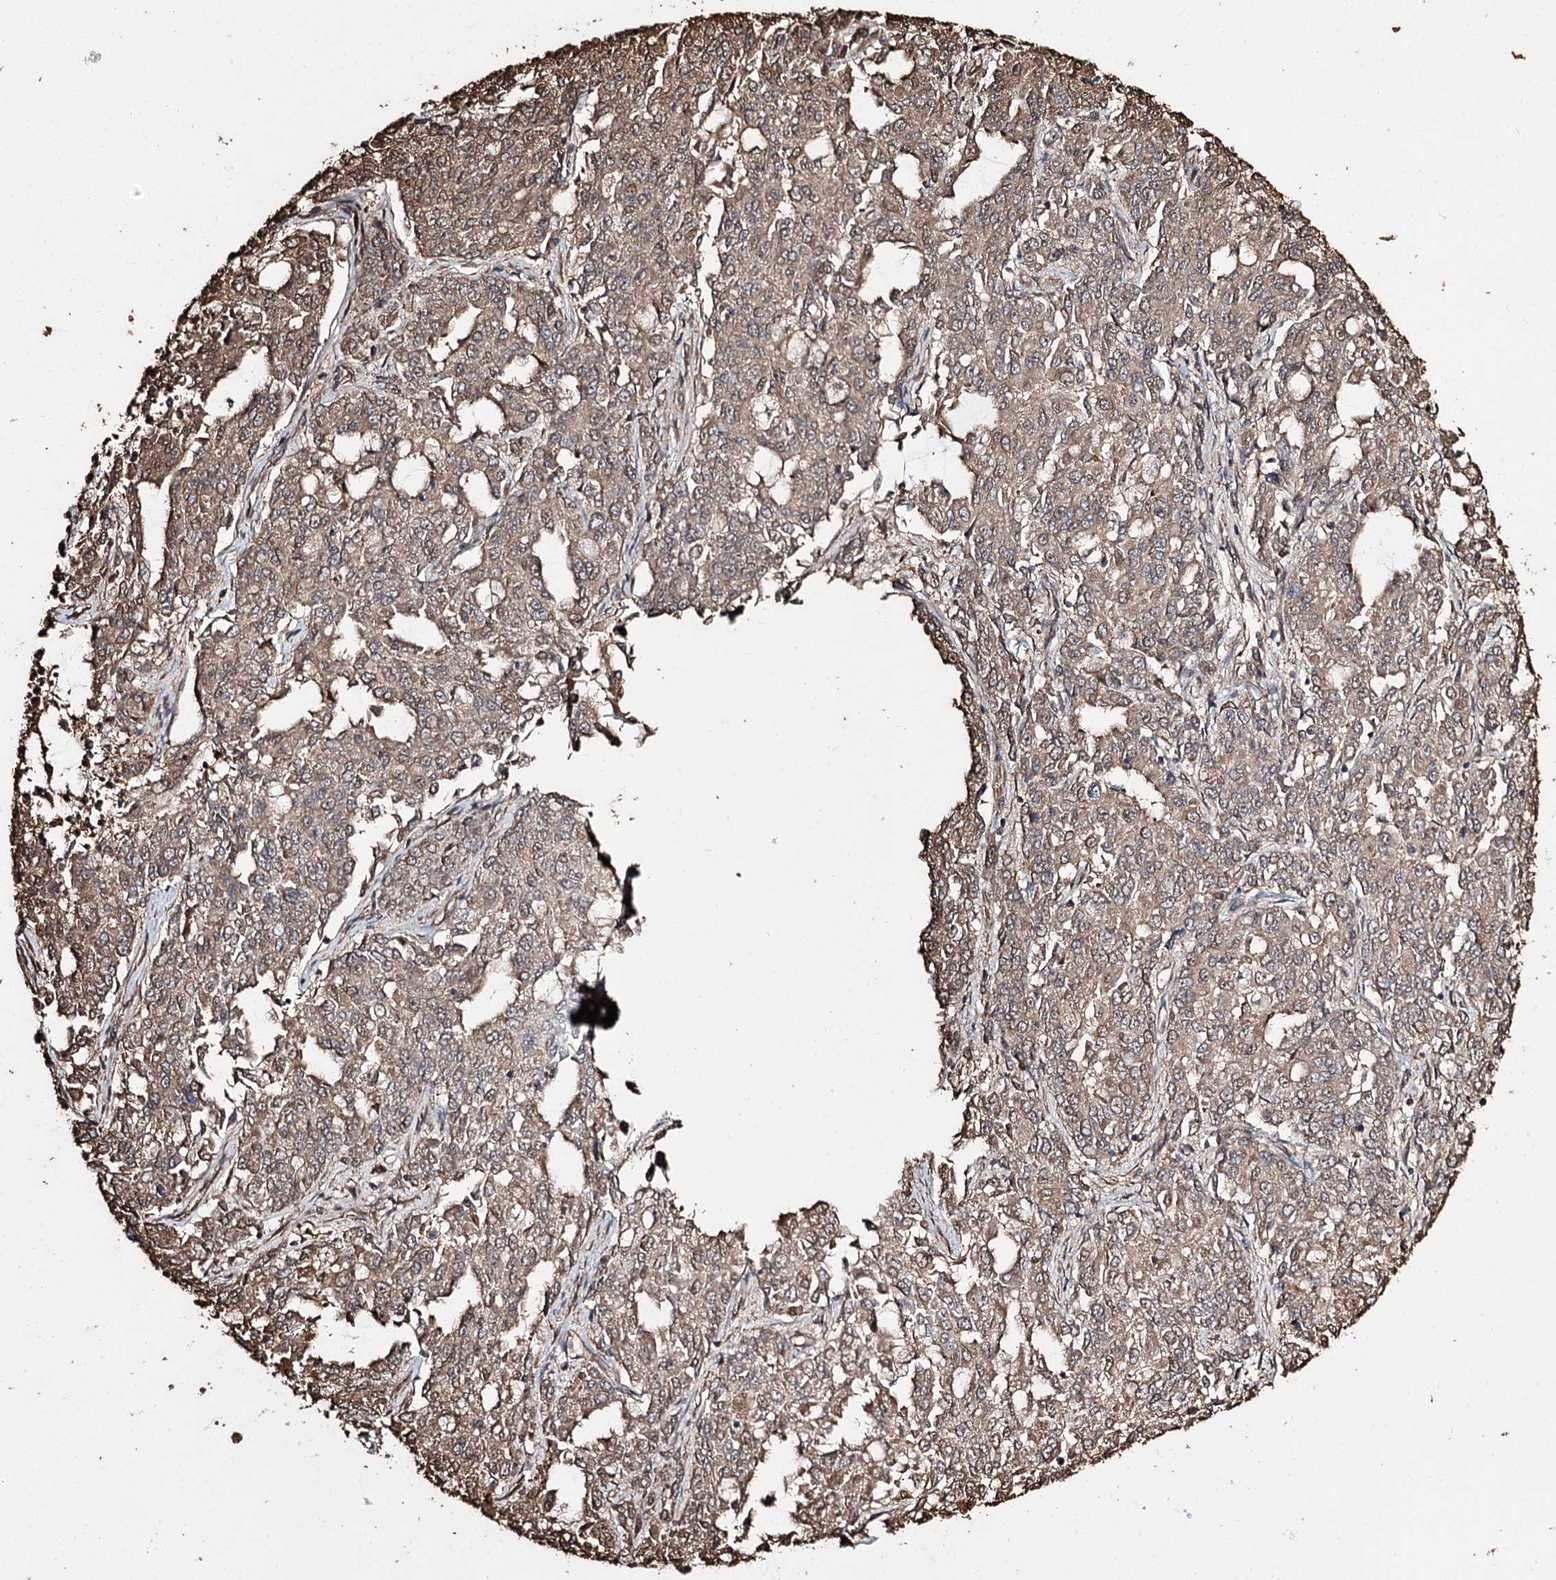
{"staining": {"intensity": "moderate", "quantity": ">75%", "location": "cytoplasmic/membranous"}, "tissue": "endometrial cancer", "cell_type": "Tumor cells", "image_type": "cancer", "snomed": [{"axis": "morphology", "description": "Adenocarcinoma, NOS"}, {"axis": "topography", "description": "Endometrium"}], "caption": "Endometrial cancer (adenocarcinoma) stained with immunohistochemistry displays moderate cytoplasmic/membranous staining in approximately >75% of tumor cells. Ihc stains the protein in brown and the nuclei are stained blue.", "gene": "PLCH1", "patient": {"sex": "female", "age": 50}}